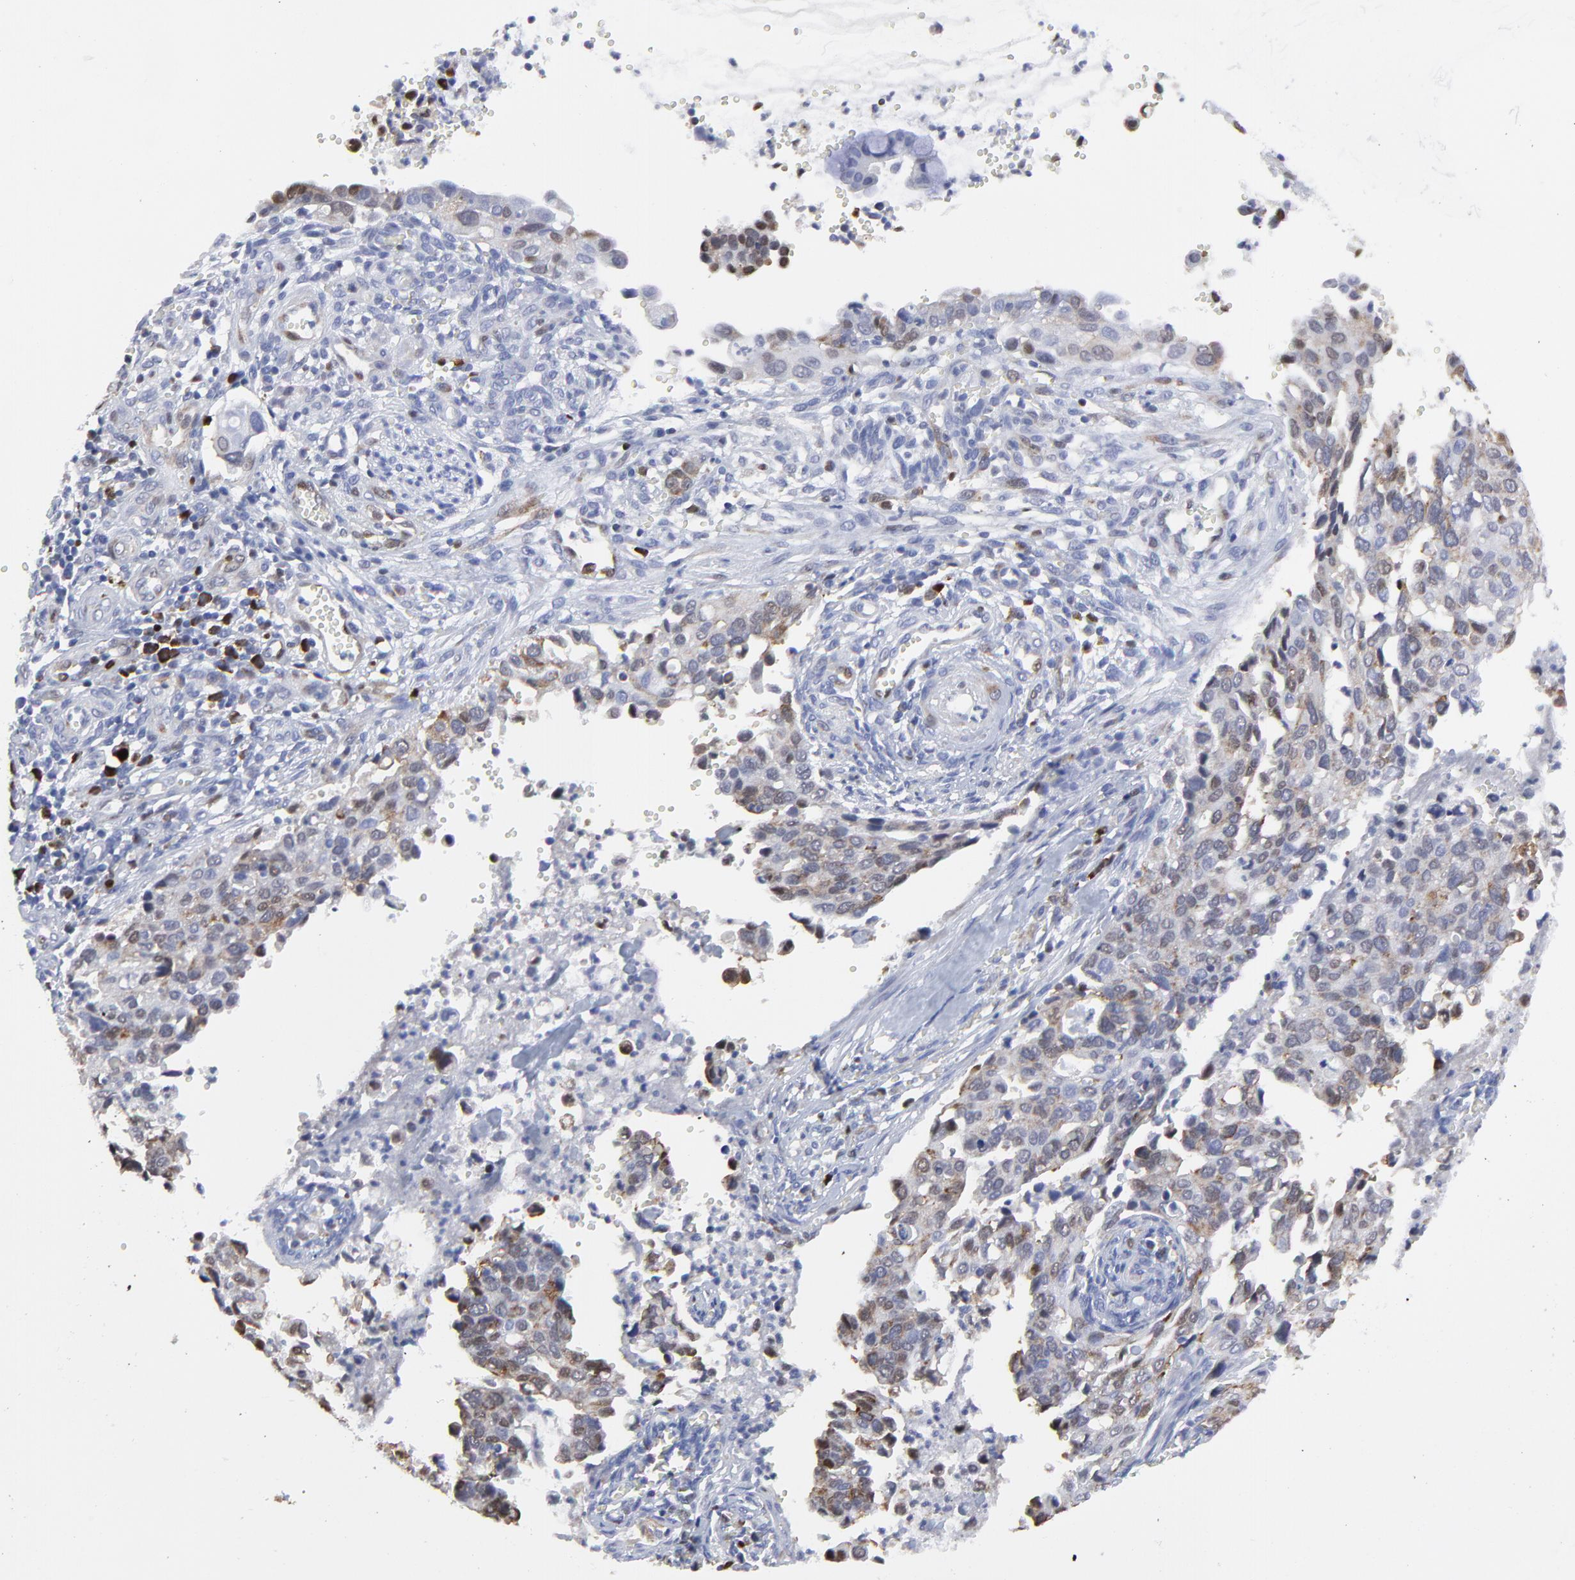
{"staining": {"intensity": "weak", "quantity": "25%-75%", "location": "cytoplasmic/membranous,nuclear"}, "tissue": "cervical cancer", "cell_type": "Tumor cells", "image_type": "cancer", "snomed": [{"axis": "morphology", "description": "Normal tissue, NOS"}, {"axis": "morphology", "description": "Squamous cell carcinoma, NOS"}, {"axis": "topography", "description": "Cervix"}], "caption": "Protein expression analysis of human cervical cancer reveals weak cytoplasmic/membranous and nuclear positivity in approximately 25%-75% of tumor cells. The protein of interest is shown in brown color, while the nuclei are stained blue.", "gene": "NCAPH", "patient": {"sex": "female", "age": 45}}